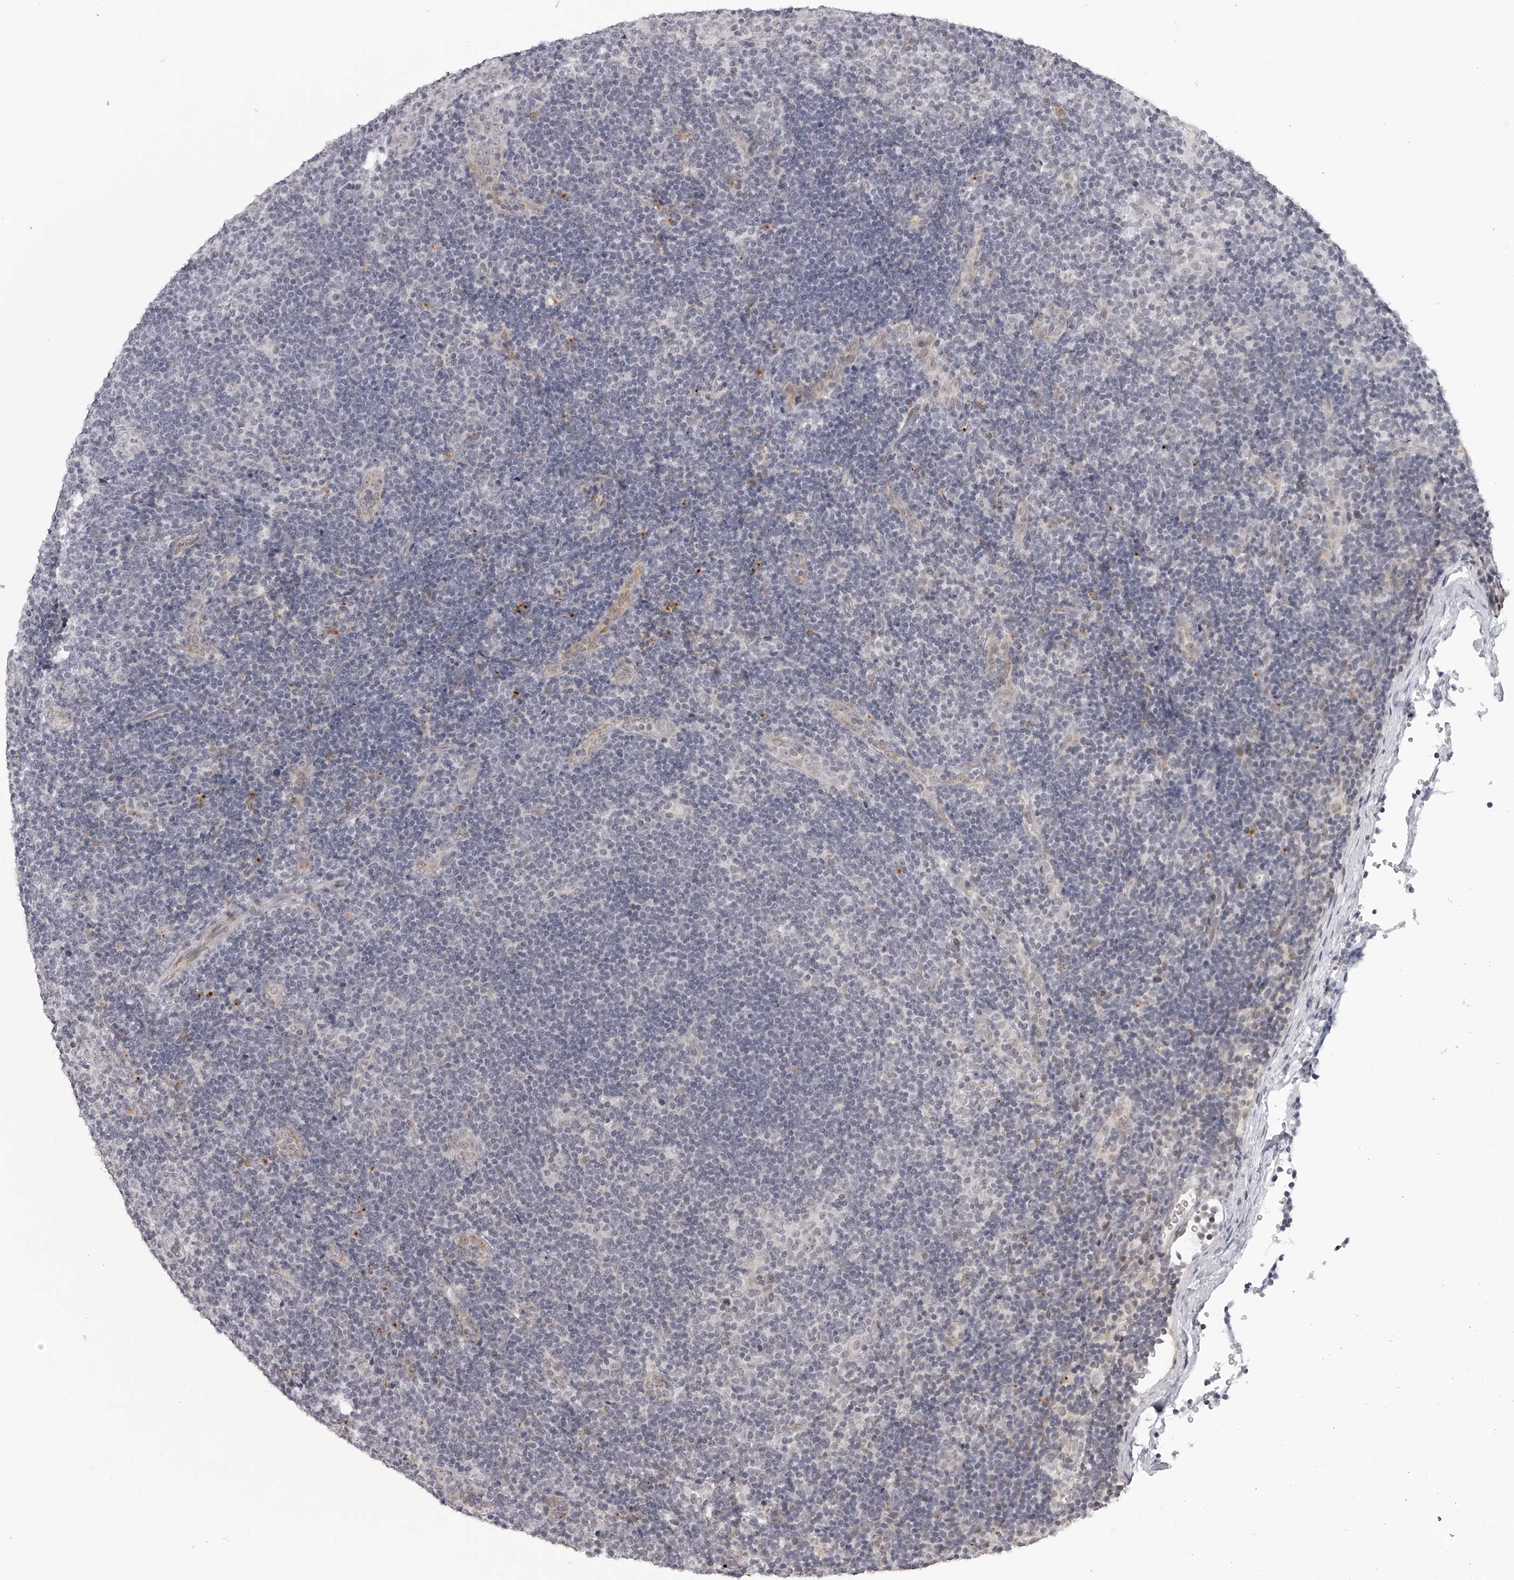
{"staining": {"intensity": "negative", "quantity": "none", "location": "none"}, "tissue": "lymphoma", "cell_type": "Tumor cells", "image_type": "cancer", "snomed": [{"axis": "morphology", "description": "Hodgkin's disease, NOS"}, {"axis": "topography", "description": "Lymph node"}], "caption": "Immunohistochemistry photomicrograph of lymphoma stained for a protein (brown), which demonstrates no staining in tumor cells. (Brightfield microscopy of DAB immunohistochemistry at high magnification).", "gene": "RNF220", "patient": {"sex": "female", "age": 57}}